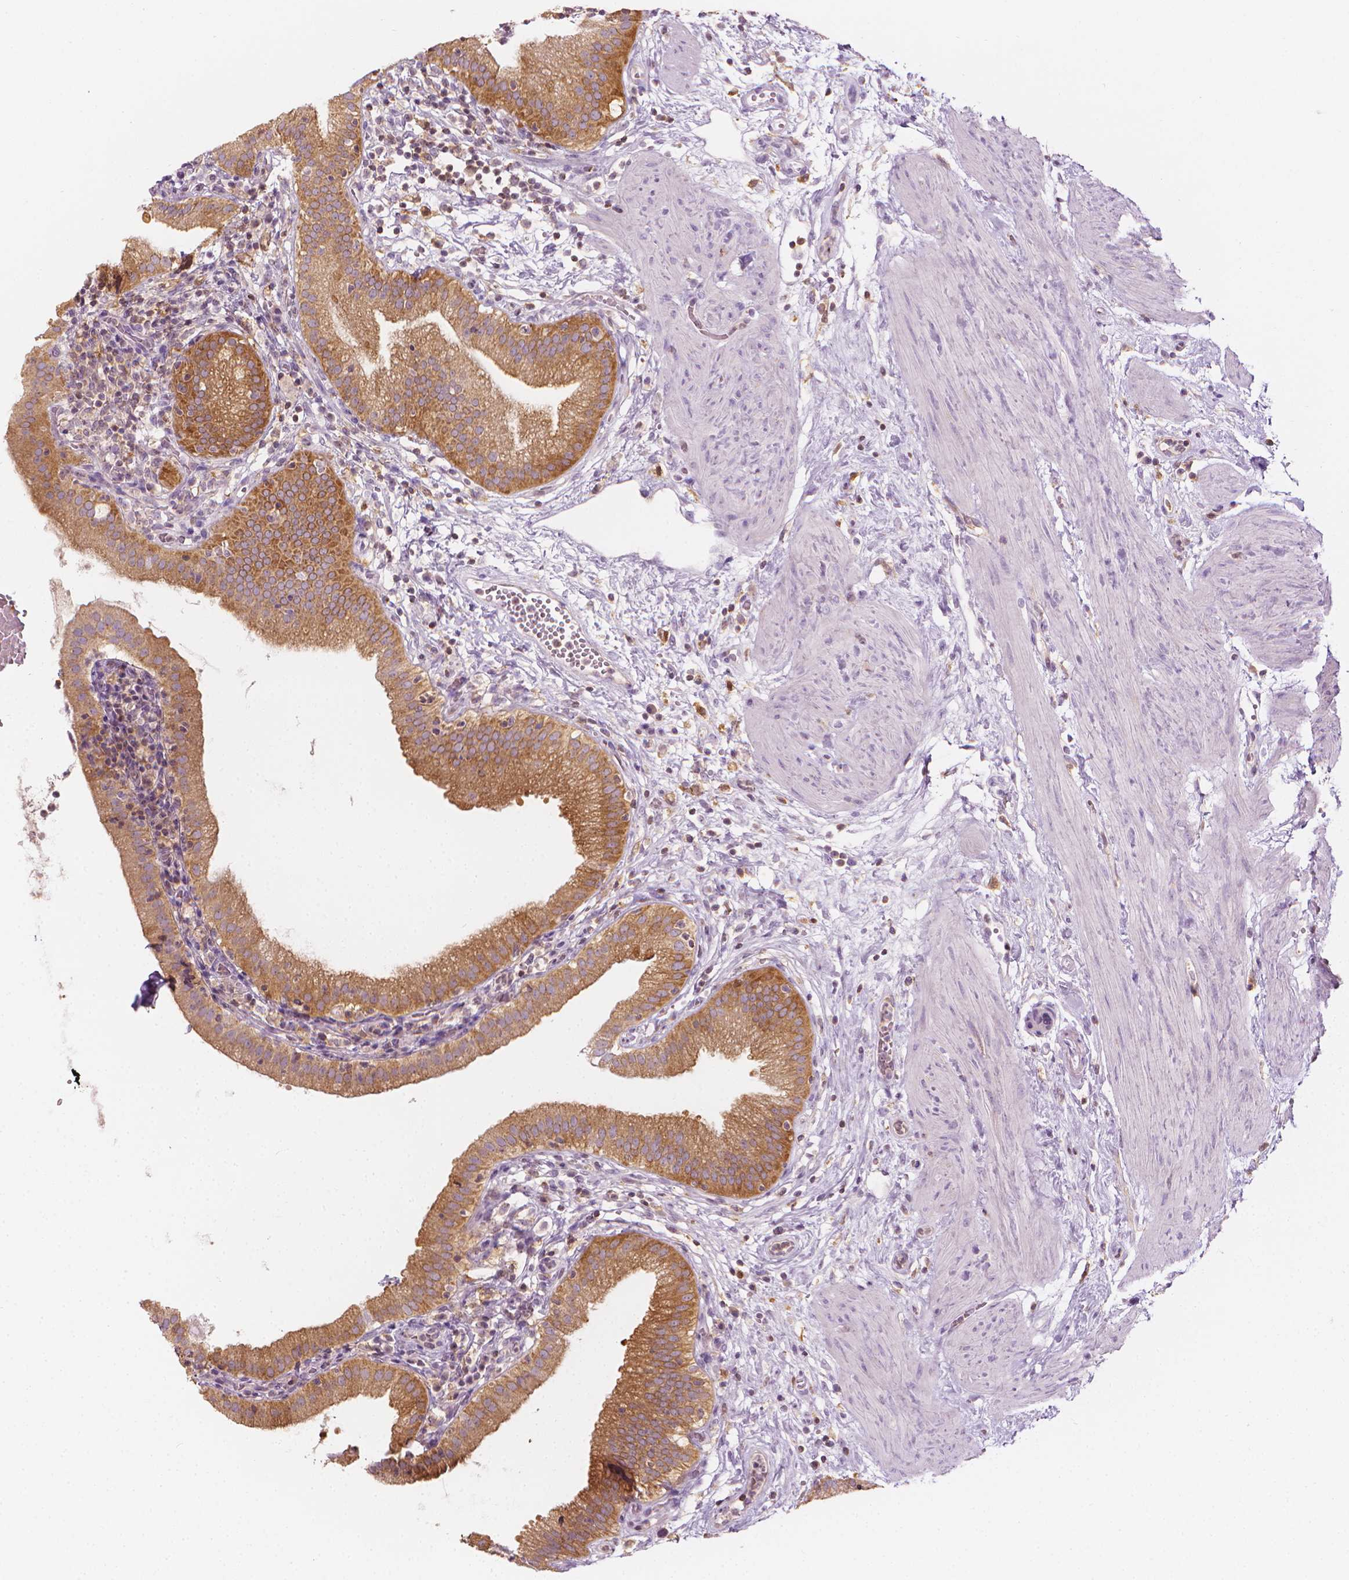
{"staining": {"intensity": "moderate", "quantity": ">75%", "location": "cytoplasmic/membranous"}, "tissue": "gallbladder", "cell_type": "Glandular cells", "image_type": "normal", "snomed": [{"axis": "morphology", "description": "Normal tissue, NOS"}, {"axis": "topography", "description": "Gallbladder"}], "caption": "Immunohistochemistry histopathology image of normal gallbladder stained for a protein (brown), which exhibits medium levels of moderate cytoplasmic/membranous positivity in about >75% of glandular cells.", "gene": "SHMT1", "patient": {"sex": "female", "age": 65}}